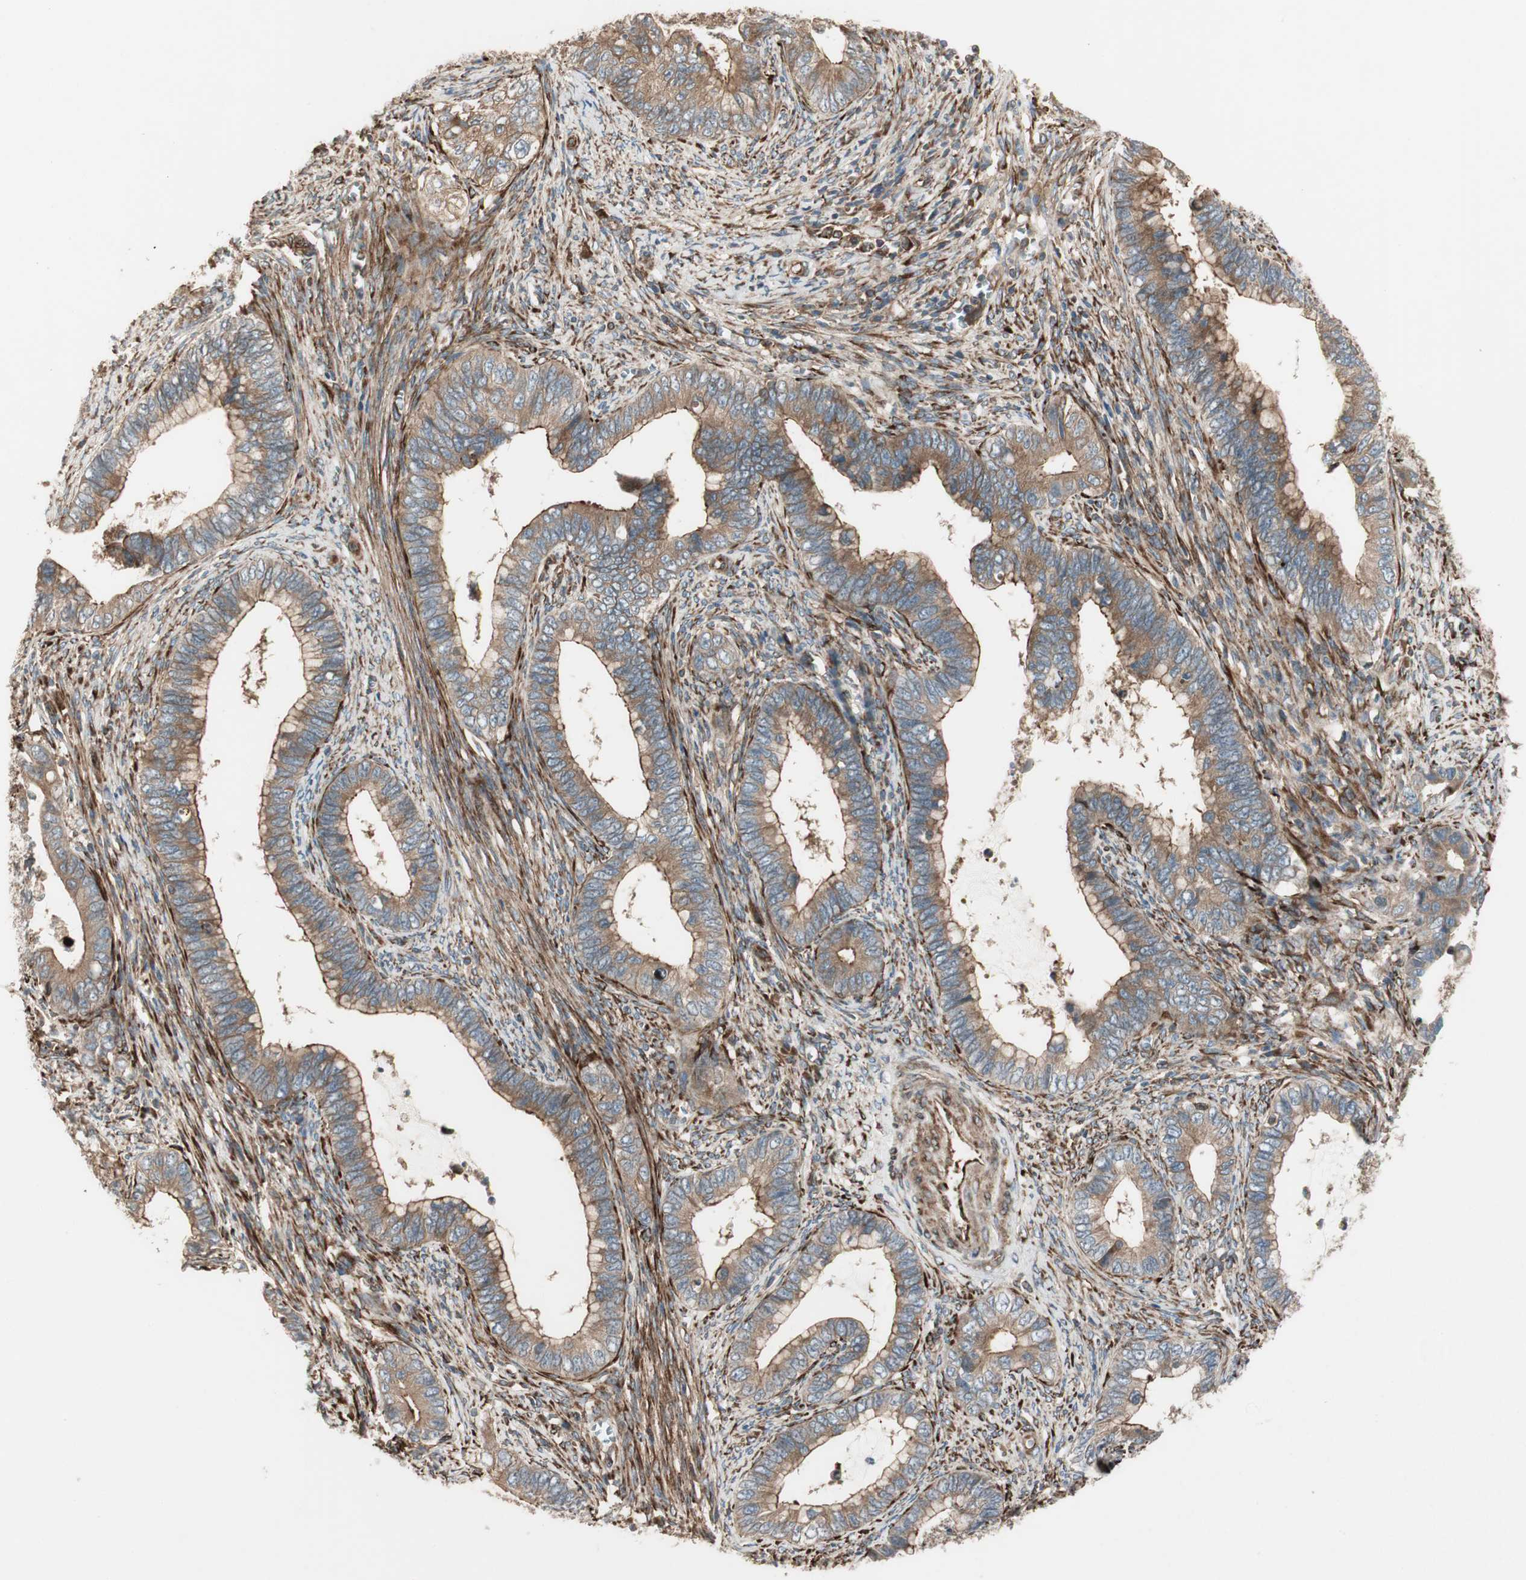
{"staining": {"intensity": "moderate", "quantity": ">75%", "location": "cytoplasmic/membranous"}, "tissue": "cervical cancer", "cell_type": "Tumor cells", "image_type": "cancer", "snomed": [{"axis": "morphology", "description": "Adenocarcinoma, NOS"}, {"axis": "topography", "description": "Cervix"}], "caption": "Human cervical cancer (adenocarcinoma) stained for a protein (brown) shows moderate cytoplasmic/membranous positive expression in approximately >75% of tumor cells.", "gene": "PRKG1", "patient": {"sex": "female", "age": 44}}